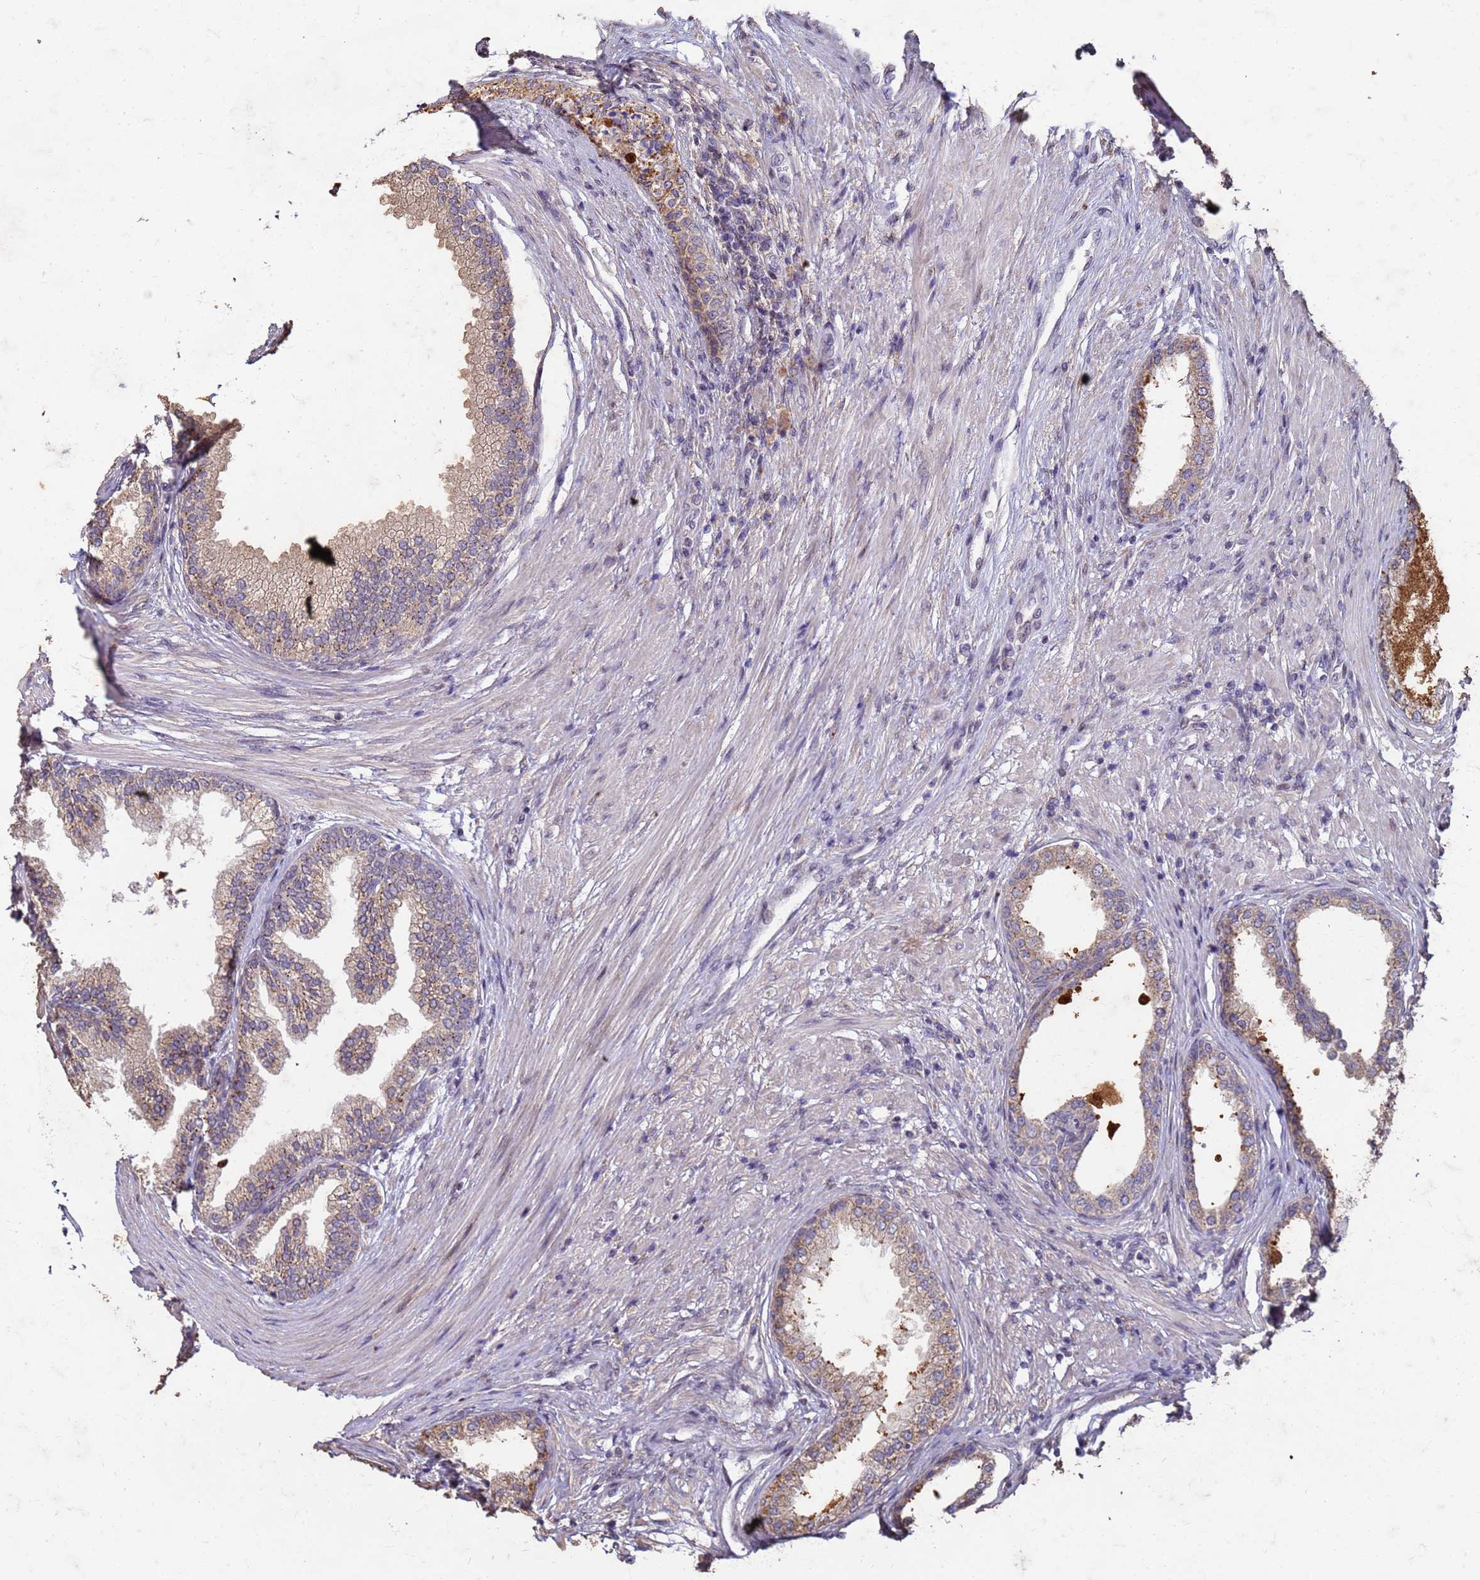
{"staining": {"intensity": "moderate", "quantity": "<25%", "location": "cytoplasmic/membranous"}, "tissue": "prostate", "cell_type": "Glandular cells", "image_type": "normal", "snomed": [{"axis": "morphology", "description": "Normal tissue, NOS"}, {"axis": "topography", "description": "Prostate"}], "caption": "Prostate was stained to show a protein in brown. There is low levels of moderate cytoplasmic/membranous expression in approximately <25% of glandular cells.", "gene": "SLC25A15", "patient": {"sex": "male", "age": 76}}